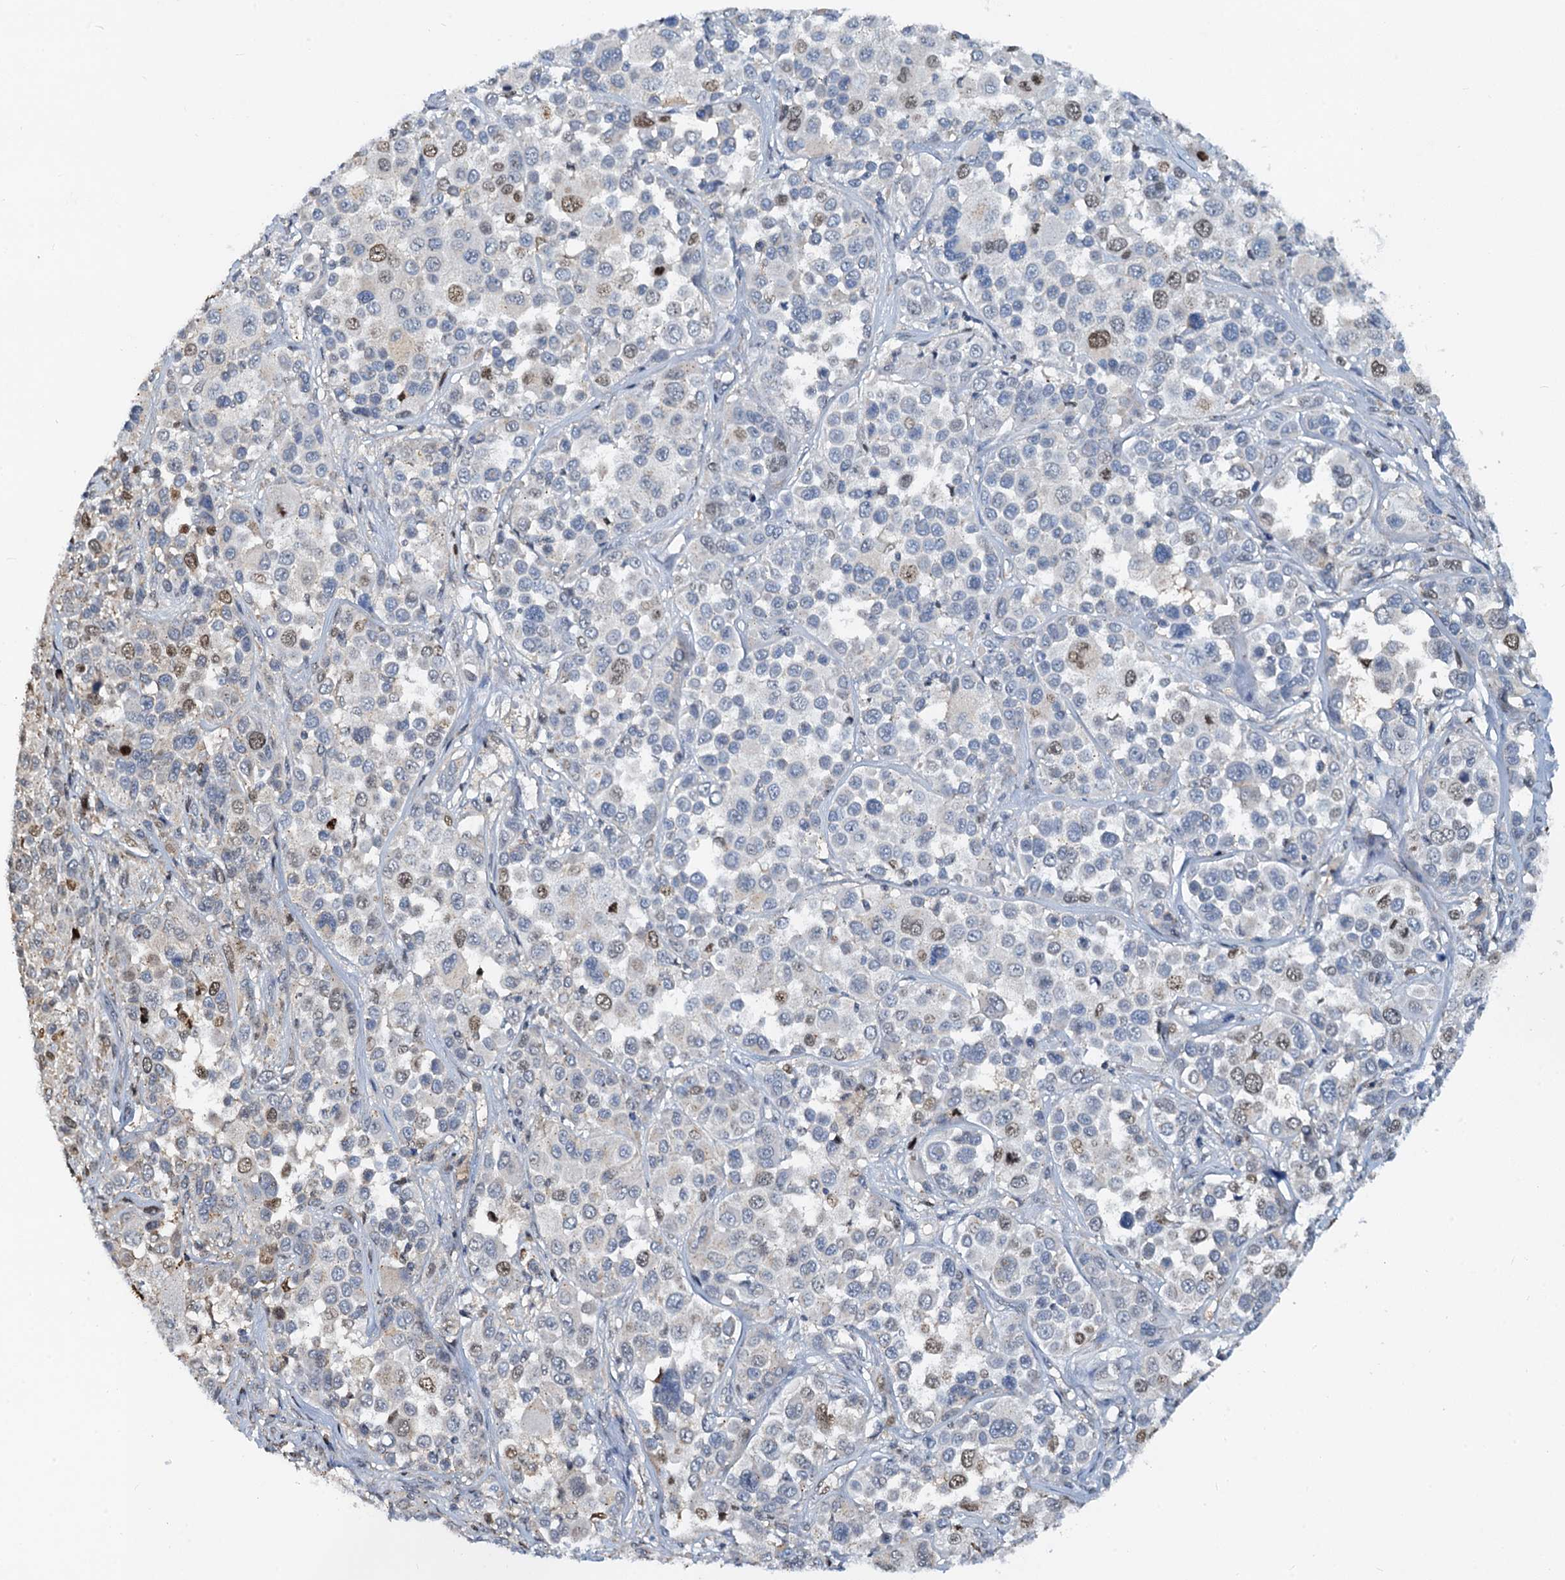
{"staining": {"intensity": "moderate", "quantity": "<25%", "location": "nuclear"}, "tissue": "melanoma", "cell_type": "Tumor cells", "image_type": "cancer", "snomed": [{"axis": "morphology", "description": "Malignant melanoma, NOS"}, {"axis": "topography", "description": "Skin of trunk"}], "caption": "Protein analysis of malignant melanoma tissue reveals moderate nuclear positivity in approximately <25% of tumor cells.", "gene": "PTGES3", "patient": {"sex": "male", "age": 71}}